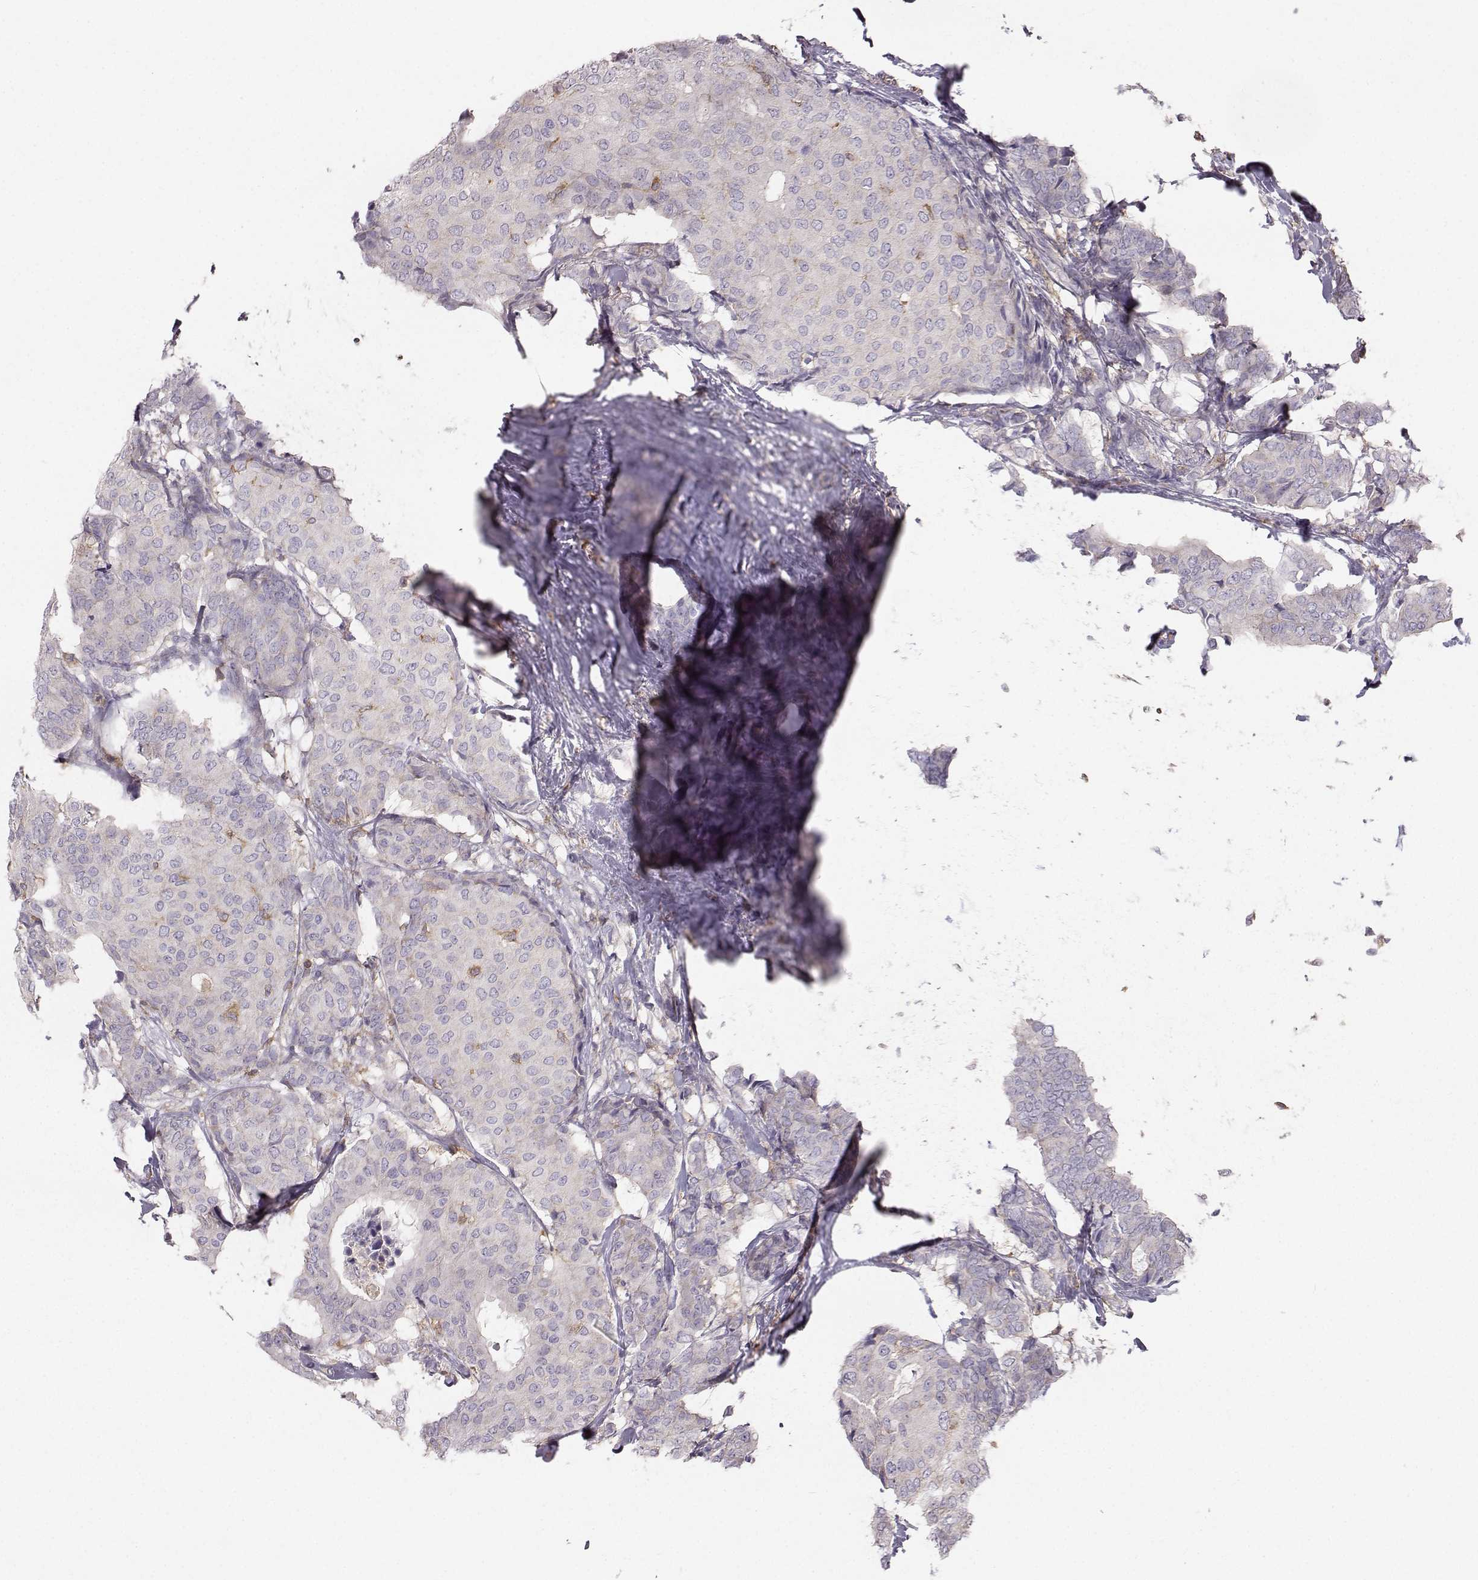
{"staining": {"intensity": "negative", "quantity": "none", "location": "none"}, "tissue": "breast cancer", "cell_type": "Tumor cells", "image_type": "cancer", "snomed": [{"axis": "morphology", "description": "Duct carcinoma"}, {"axis": "topography", "description": "Breast"}], "caption": "DAB (3,3'-diaminobenzidine) immunohistochemical staining of human breast cancer exhibits no significant expression in tumor cells.", "gene": "ZBTB32", "patient": {"sex": "female", "age": 75}}